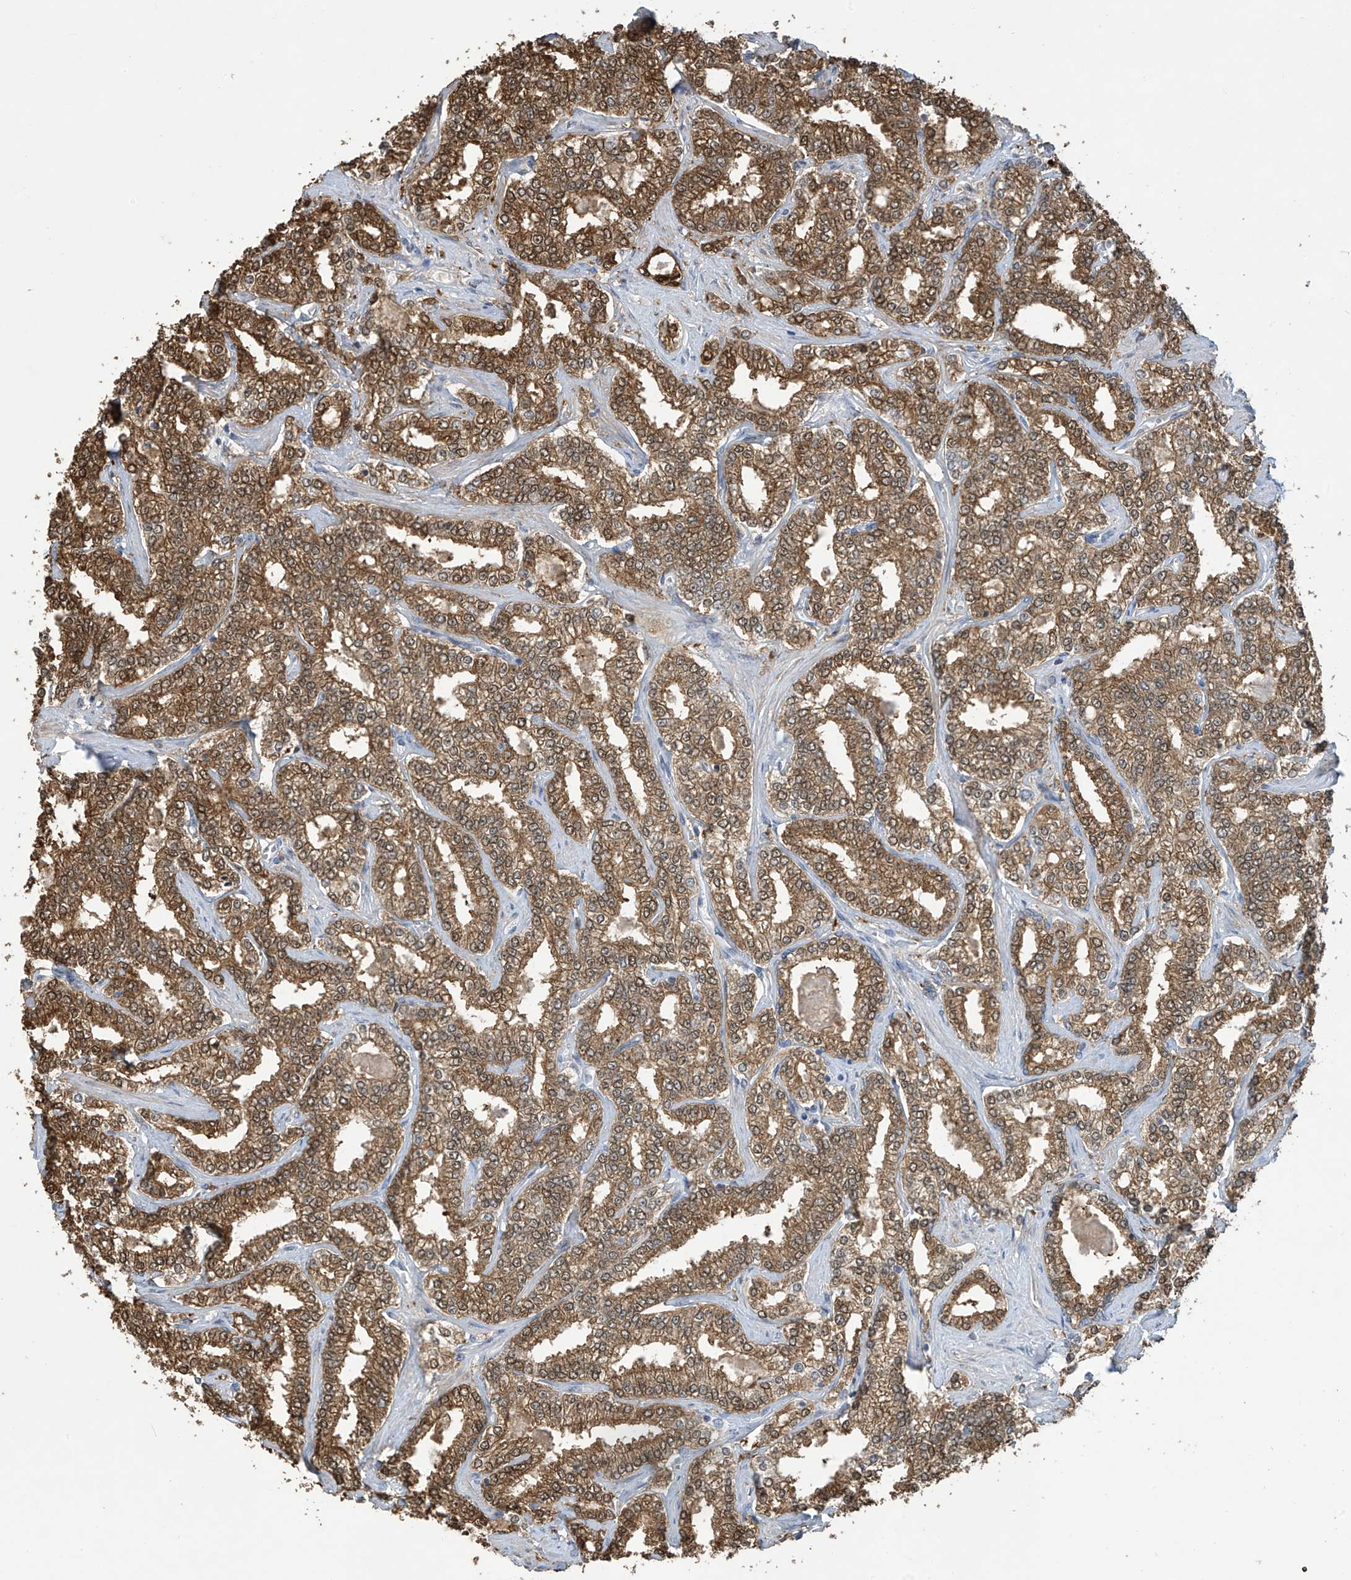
{"staining": {"intensity": "strong", "quantity": ">75%", "location": "cytoplasmic/membranous,nuclear"}, "tissue": "prostate cancer", "cell_type": "Tumor cells", "image_type": "cancer", "snomed": [{"axis": "morphology", "description": "Normal tissue, NOS"}, {"axis": "morphology", "description": "Adenocarcinoma, High grade"}, {"axis": "topography", "description": "Prostate"}], "caption": "Protein staining by IHC exhibits strong cytoplasmic/membranous and nuclear expression in about >75% of tumor cells in prostate adenocarcinoma (high-grade).", "gene": "IDH1", "patient": {"sex": "male", "age": 83}}